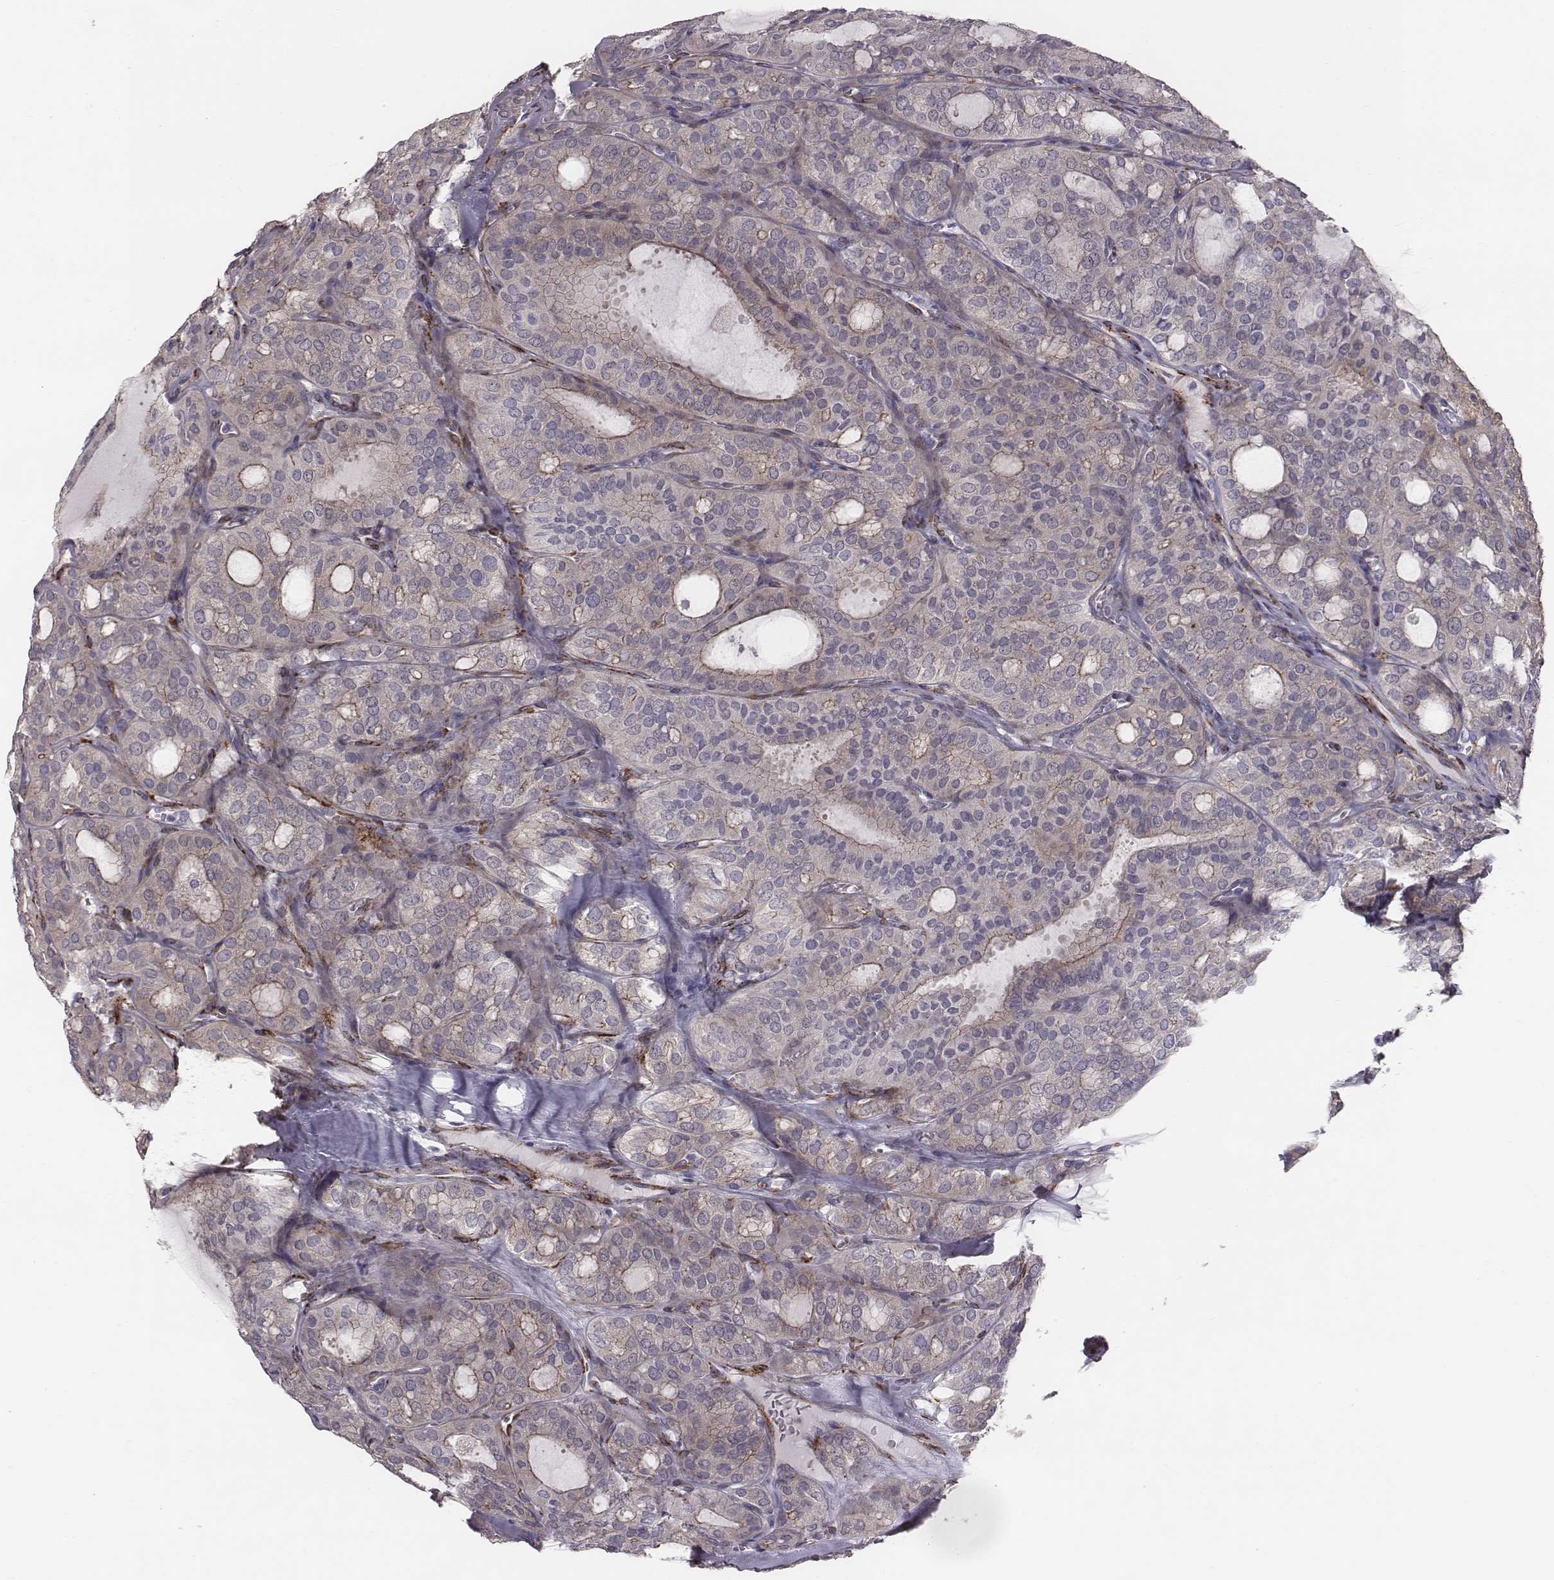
{"staining": {"intensity": "moderate", "quantity": "<25%", "location": "cytoplasmic/membranous"}, "tissue": "thyroid cancer", "cell_type": "Tumor cells", "image_type": "cancer", "snomed": [{"axis": "morphology", "description": "Follicular adenoma carcinoma, NOS"}, {"axis": "topography", "description": "Thyroid gland"}], "caption": "This histopathology image demonstrates immunohistochemistry (IHC) staining of thyroid cancer, with low moderate cytoplasmic/membranous expression in about <25% of tumor cells.", "gene": "PRKCZ", "patient": {"sex": "male", "age": 75}}